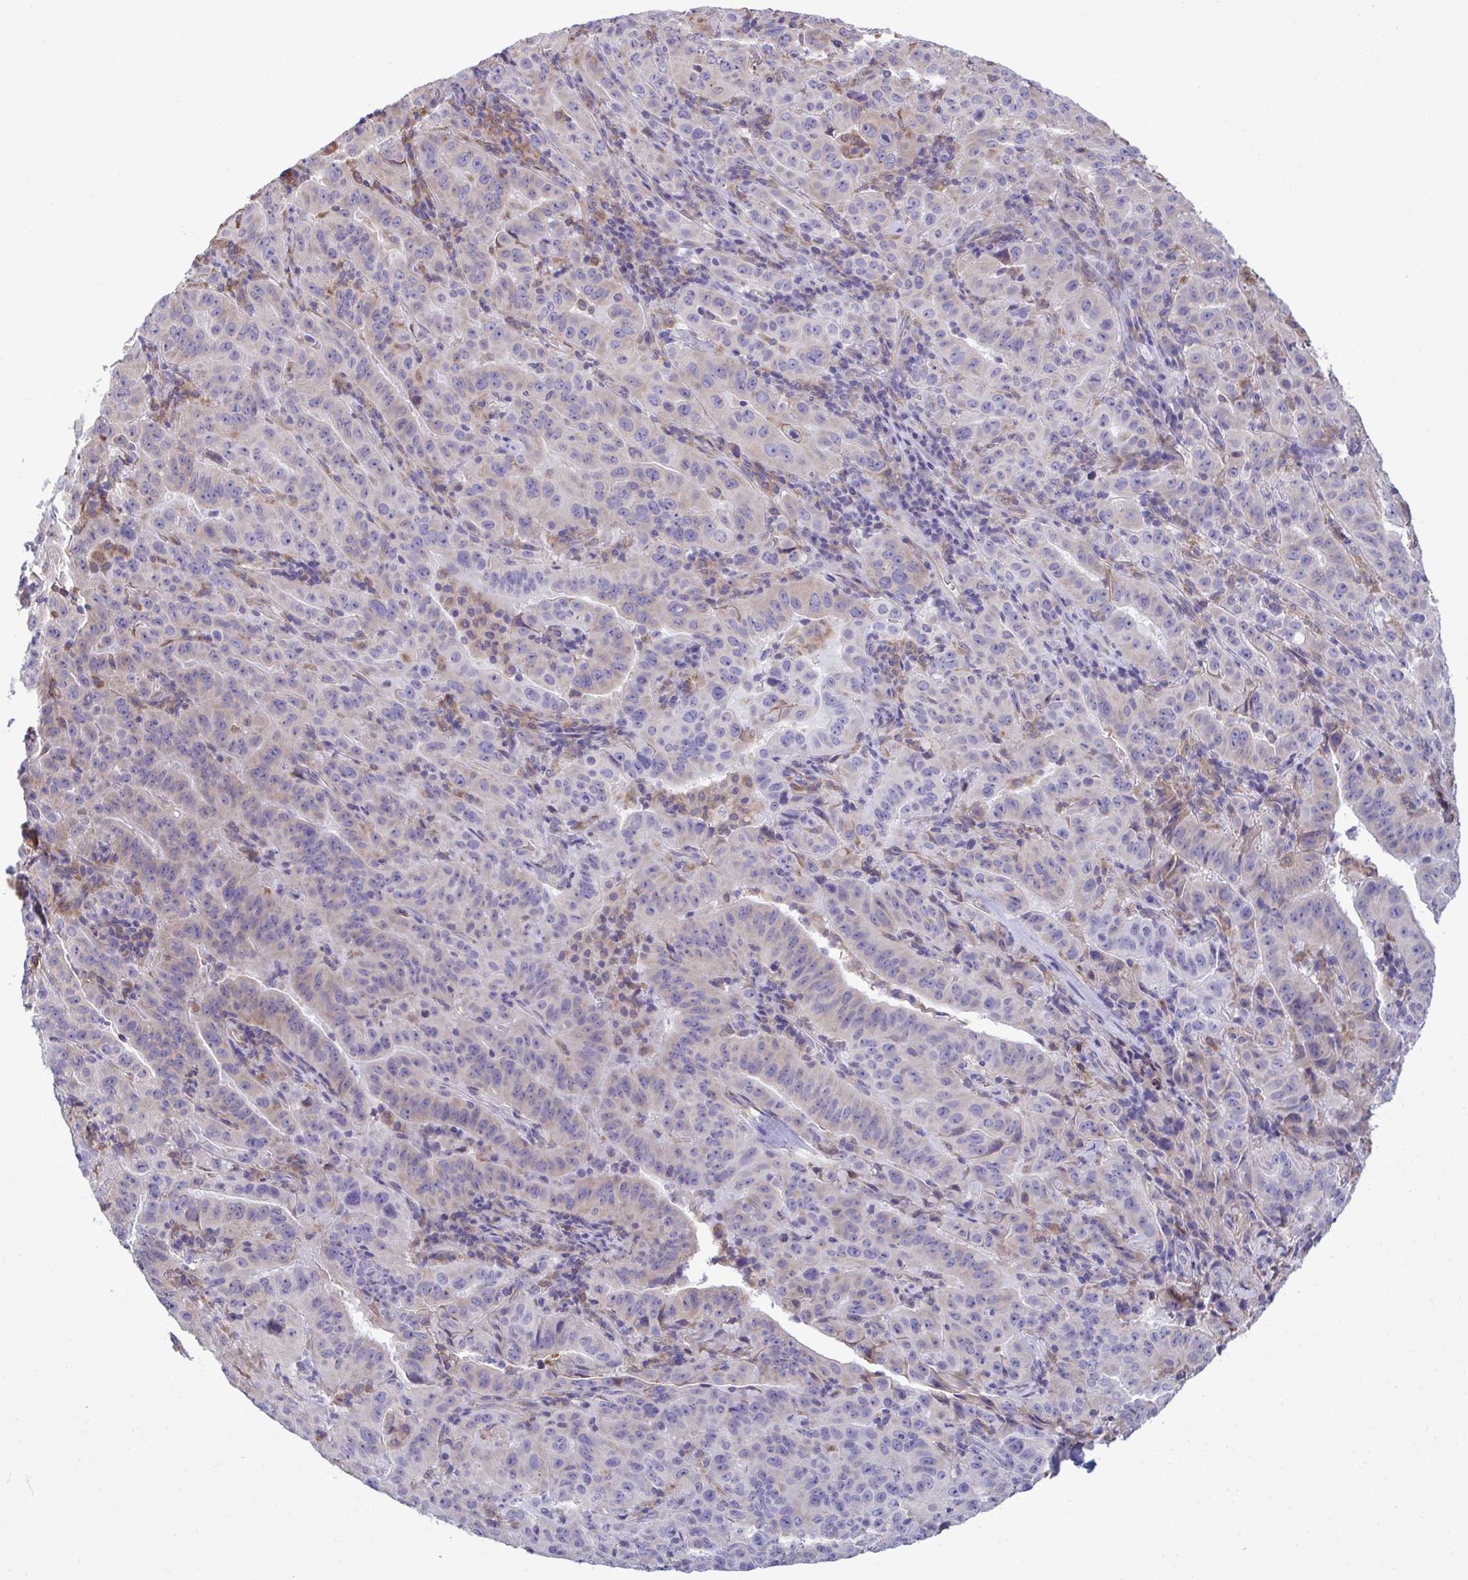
{"staining": {"intensity": "weak", "quantity": "25%-75%", "location": "cytoplasmic/membranous"}, "tissue": "pancreatic cancer", "cell_type": "Tumor cells", "image_type": "cancer", "snomed": [{"axis": "morphology", "description": "Adenocarcinoma, NOS"}, {"axis": "topography", "description": "Pancreas"}], "caption": "Weak cytoplasmic/membranous staining for a protein is appreciated in about 25%-75% of tumor cells of pancreatic cancer using immunohistochemistry (IHC).", "gene": "PIGK", "patient": {"sex": "male", "age": 63}}